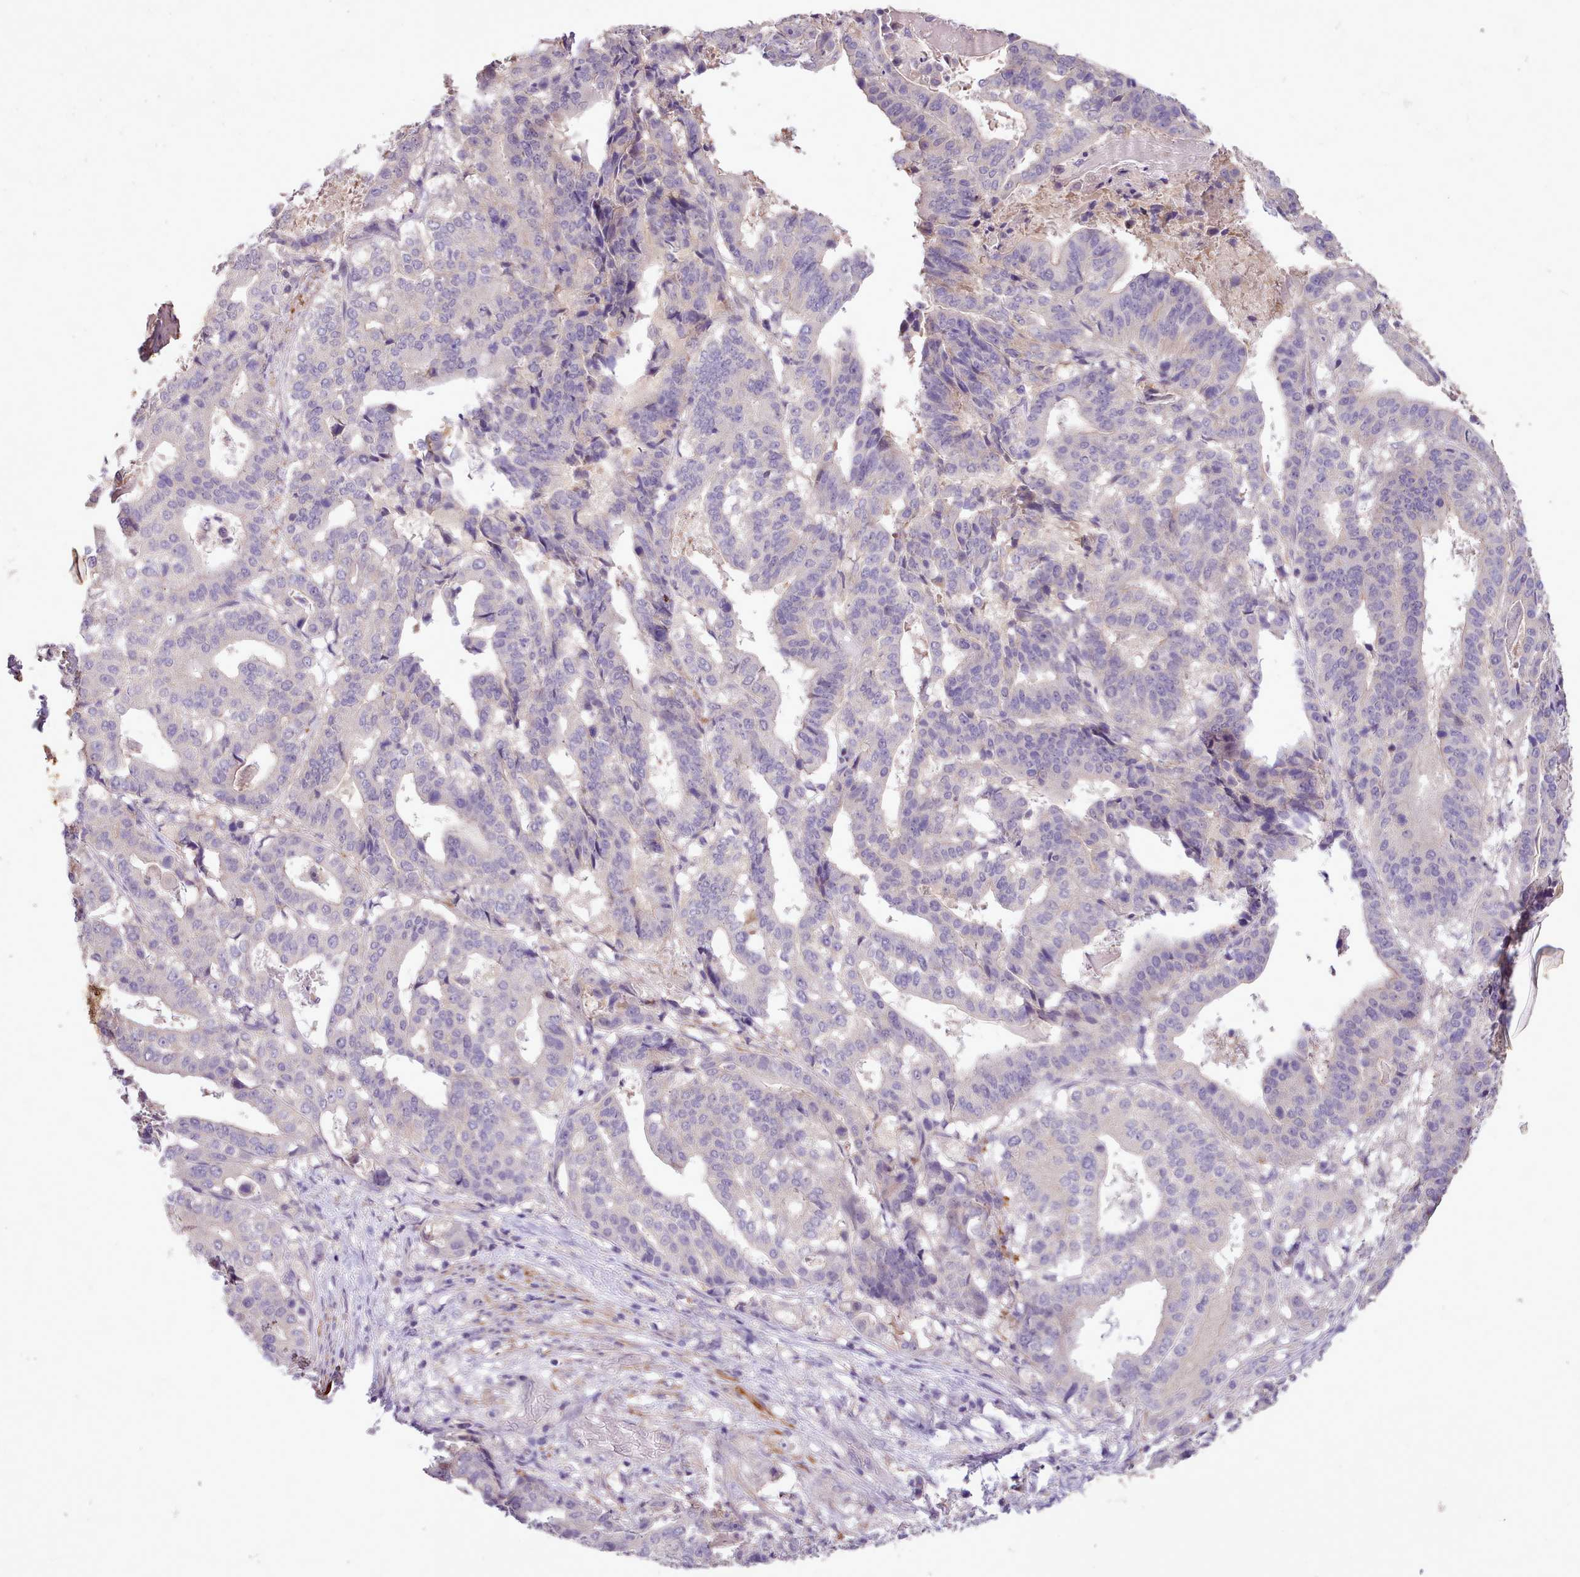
{"staining": {"intensity": "negative", "quantity": "none", "location": "none"}, "tissue": "stomach cancer", "cell_type": "Tumor cells", "image_type": "cancer", "snomed": [{"axis": "morphology", "description": "Adenocarcinoma, NOS"}, {"axis": "topography", "description": "Stomach"}], "caption": "Immunohistochemistry (IHC) image of neoplastic tissue: stomach adenocarcinoma stained with DAB demonstrates no significant protein expression in tumor cells.", "gene": "ZNF607", "patient": {"sex": "male", "age": 48}}